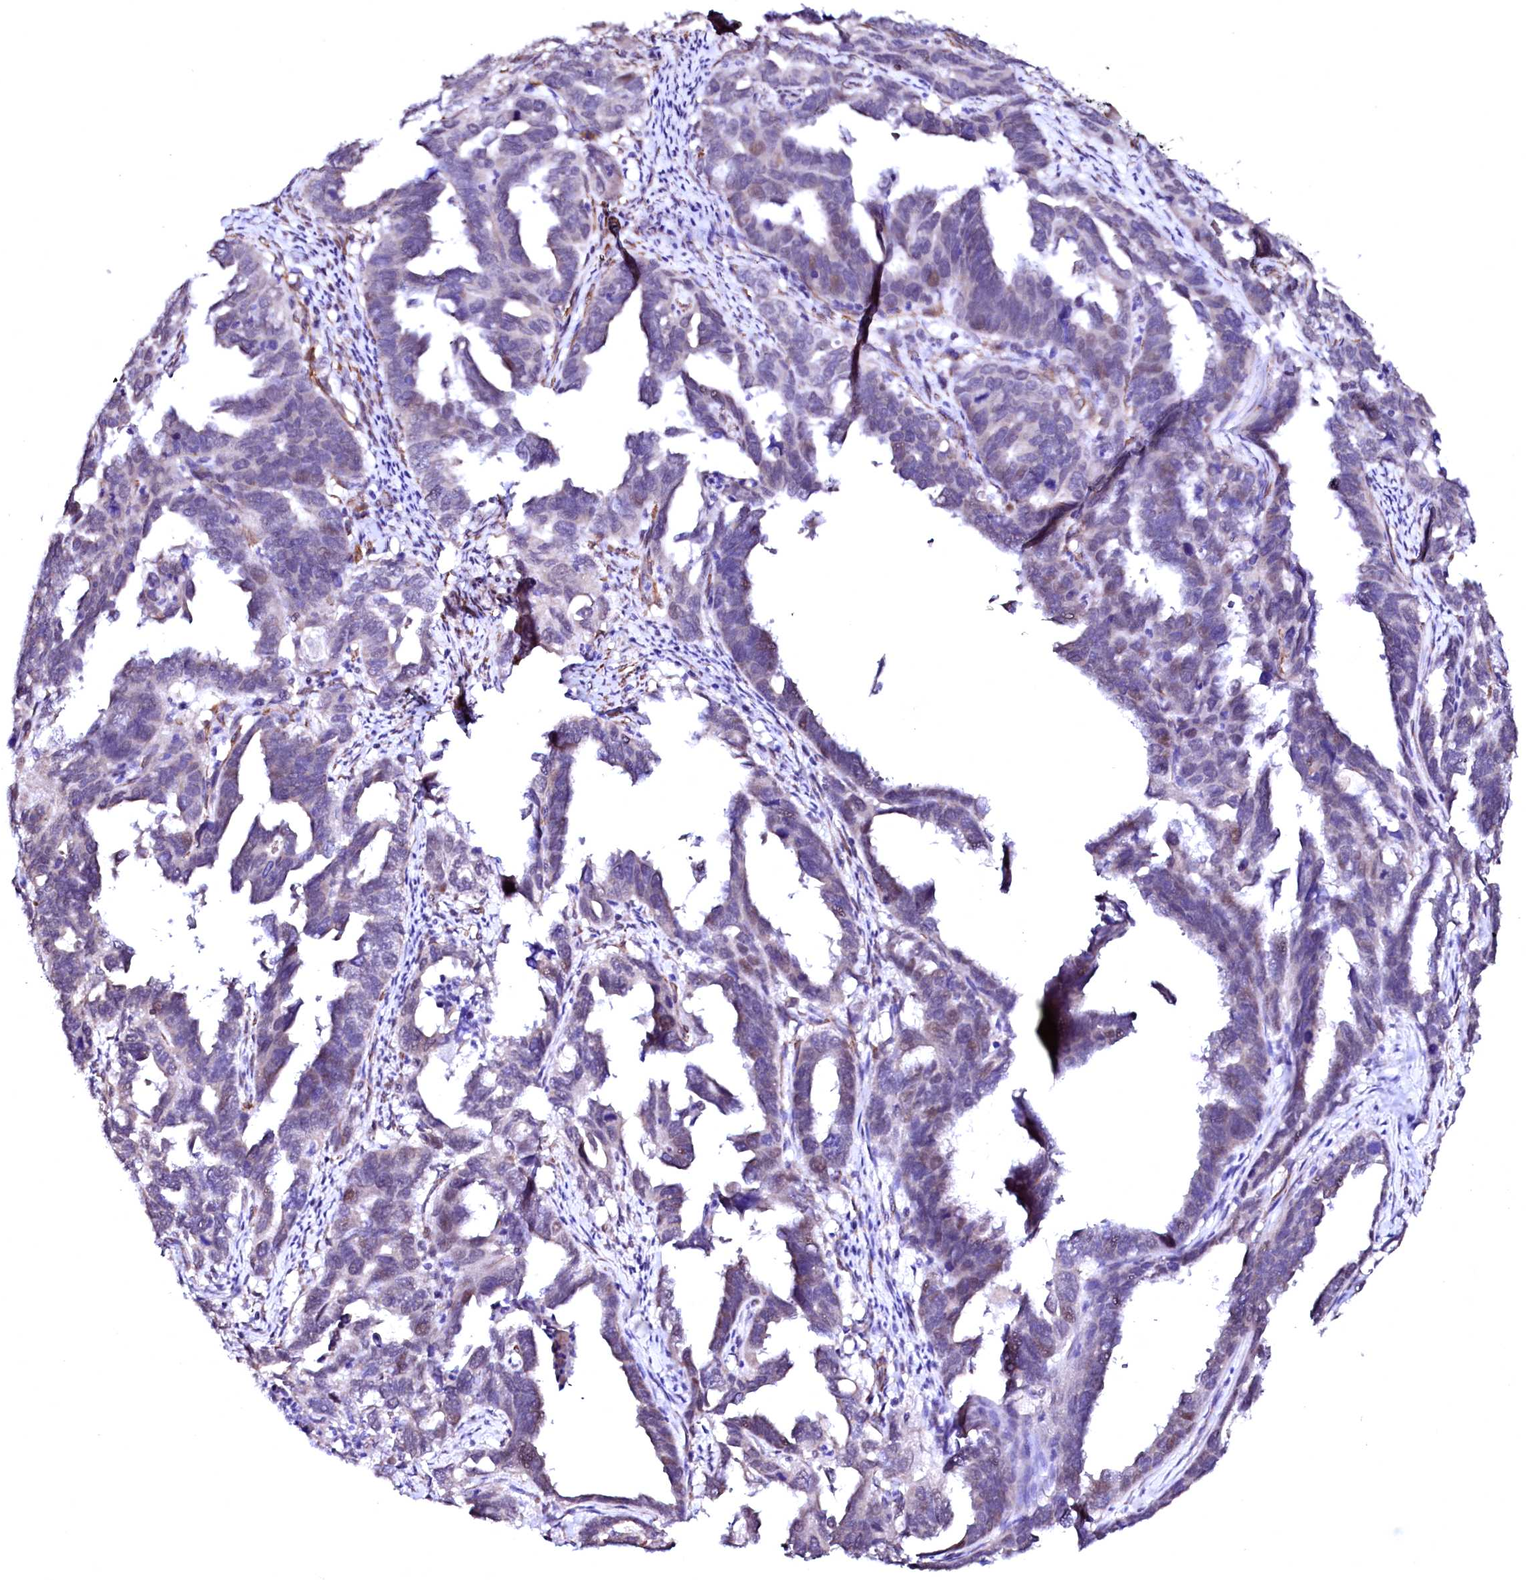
{"staining": {"intensity": "weak", "quantity": "<25%", "location": "nuclear"}, "tissue": "endometrial cancer", "cell_type": "Tumor cells", "image_type": "cancer", "snomed": [{"axis": "morphology", "description": "Adenocarcinoma, NOS"}, {"axis": "topography", "description": "Endometrium"}], "caption": "An immunohistochemistry (IHC) image of adenocarcinoma (endometrial) is shown. There is no staining in tumor cells of adenocarcinoma (endometrial). (Brightfield microscopy of DAB immunohistochemistry at high magnification).", "gene": "GPR176", "patient": {"sex": "female", "age": 65}}